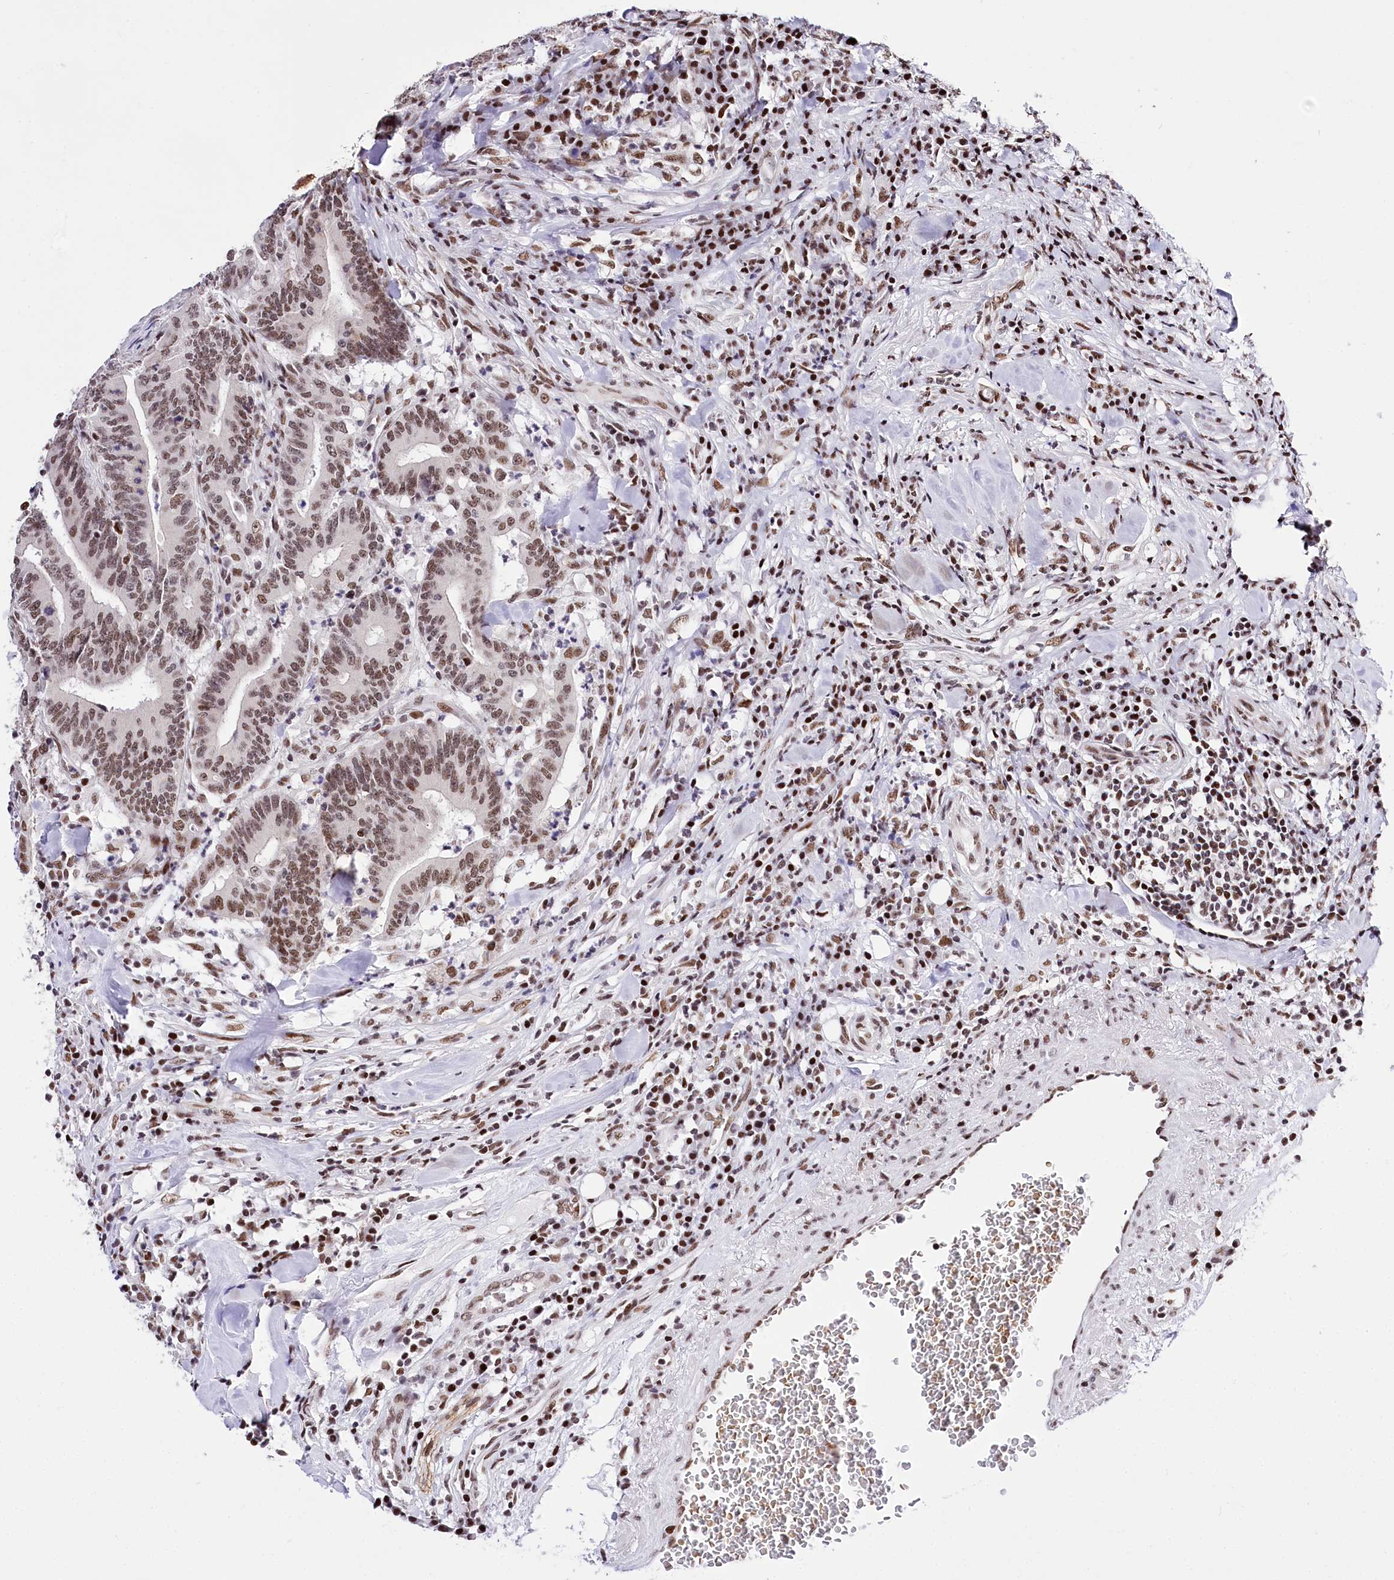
{"staining": {"intensity": "moderate", "quantity": ">75%", "location": "nuclear"}, "tissue": "colorectal cancer", "cell_type": "Tumor cells", "image_type": "cancer", "snomed": [{"axis": "morphology", "description": "Adenocarcinoma, NOS"}, {"axis": "topography", "description": "Colon"}], "caption": "Protein expression analysis of human colorectal adenocarcinoma reveals moderate nuclear staining in about >75% of tumor cells. (DAB (3,3'-diaminobenzidine) = brown stain, brightfield microscopy at high magnification).", "gene": "POU4F3", "patient": {"sex": "female", "age": 66}}